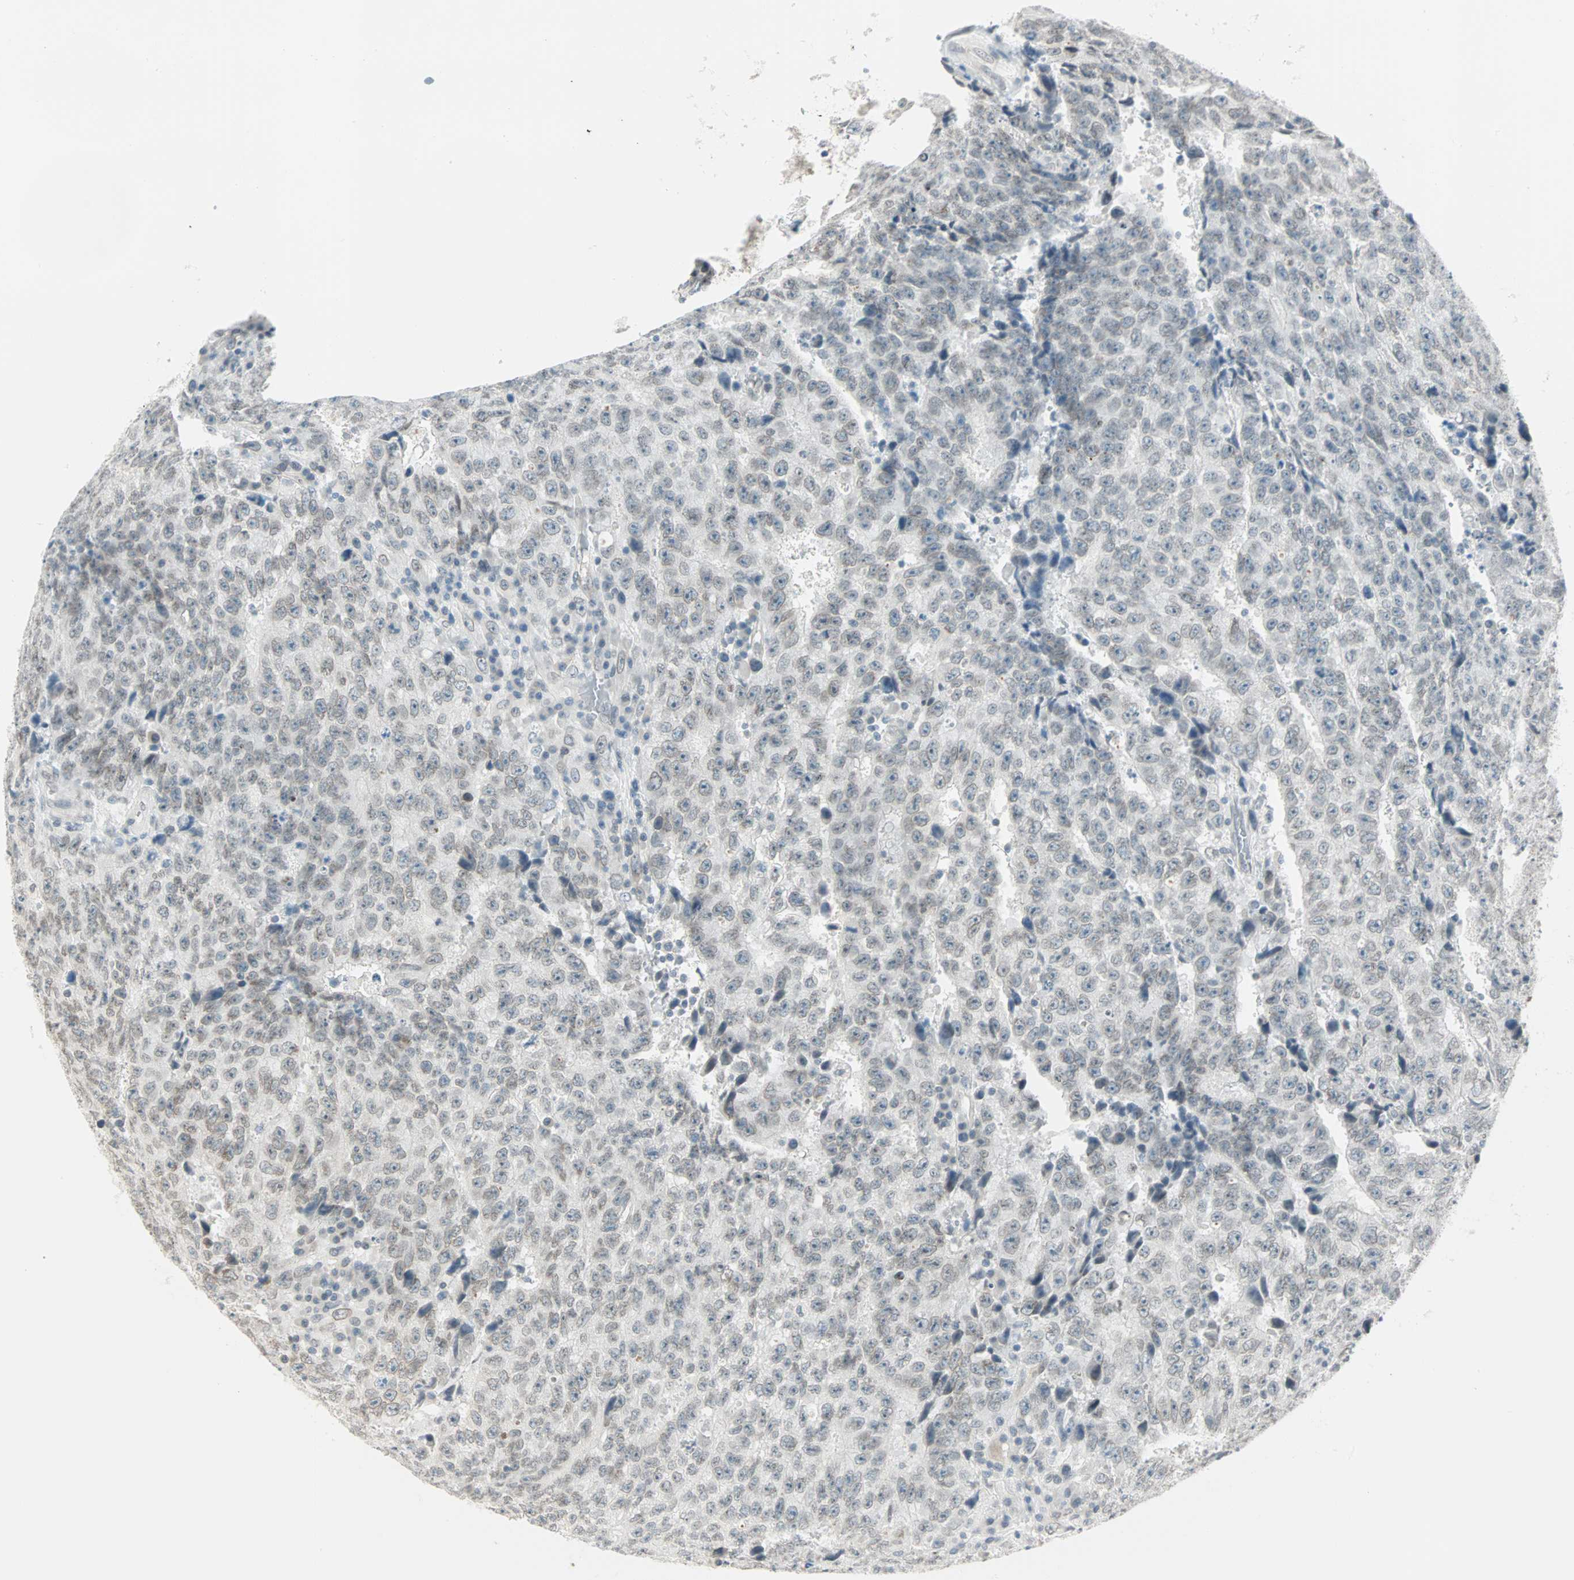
{"staining": {"intensity": "weak", "quantity": "<25%", "location": "cytoplasmic/membranous,nuclear"}, "tissue": "testis cancer", "cell_type": "Tumor cells", "image_type": "cancer", "snomed": [{"axis": "morphology", "description": "Necrosis, NOS"}, {"axis": "morphology", "description": "Carcinoma, Embryonal, NOS"}, {"axis": "topography", "description": "Testis"}], "caption": "Immunohistochemistry (IHC) histopathology image of testis cancer (embryonal carcinoma) stained for a protein (brown), which exhibits no positivity in tumor cells. Brightfield microscopy of immunohistochemistry stained with DAB (3,3'-diaminobenzidine) (brown) and hematoxylin (blue), captured at high magnification.", "gene": "BCAN", "patient": {"sex": "male", "age": 19}}